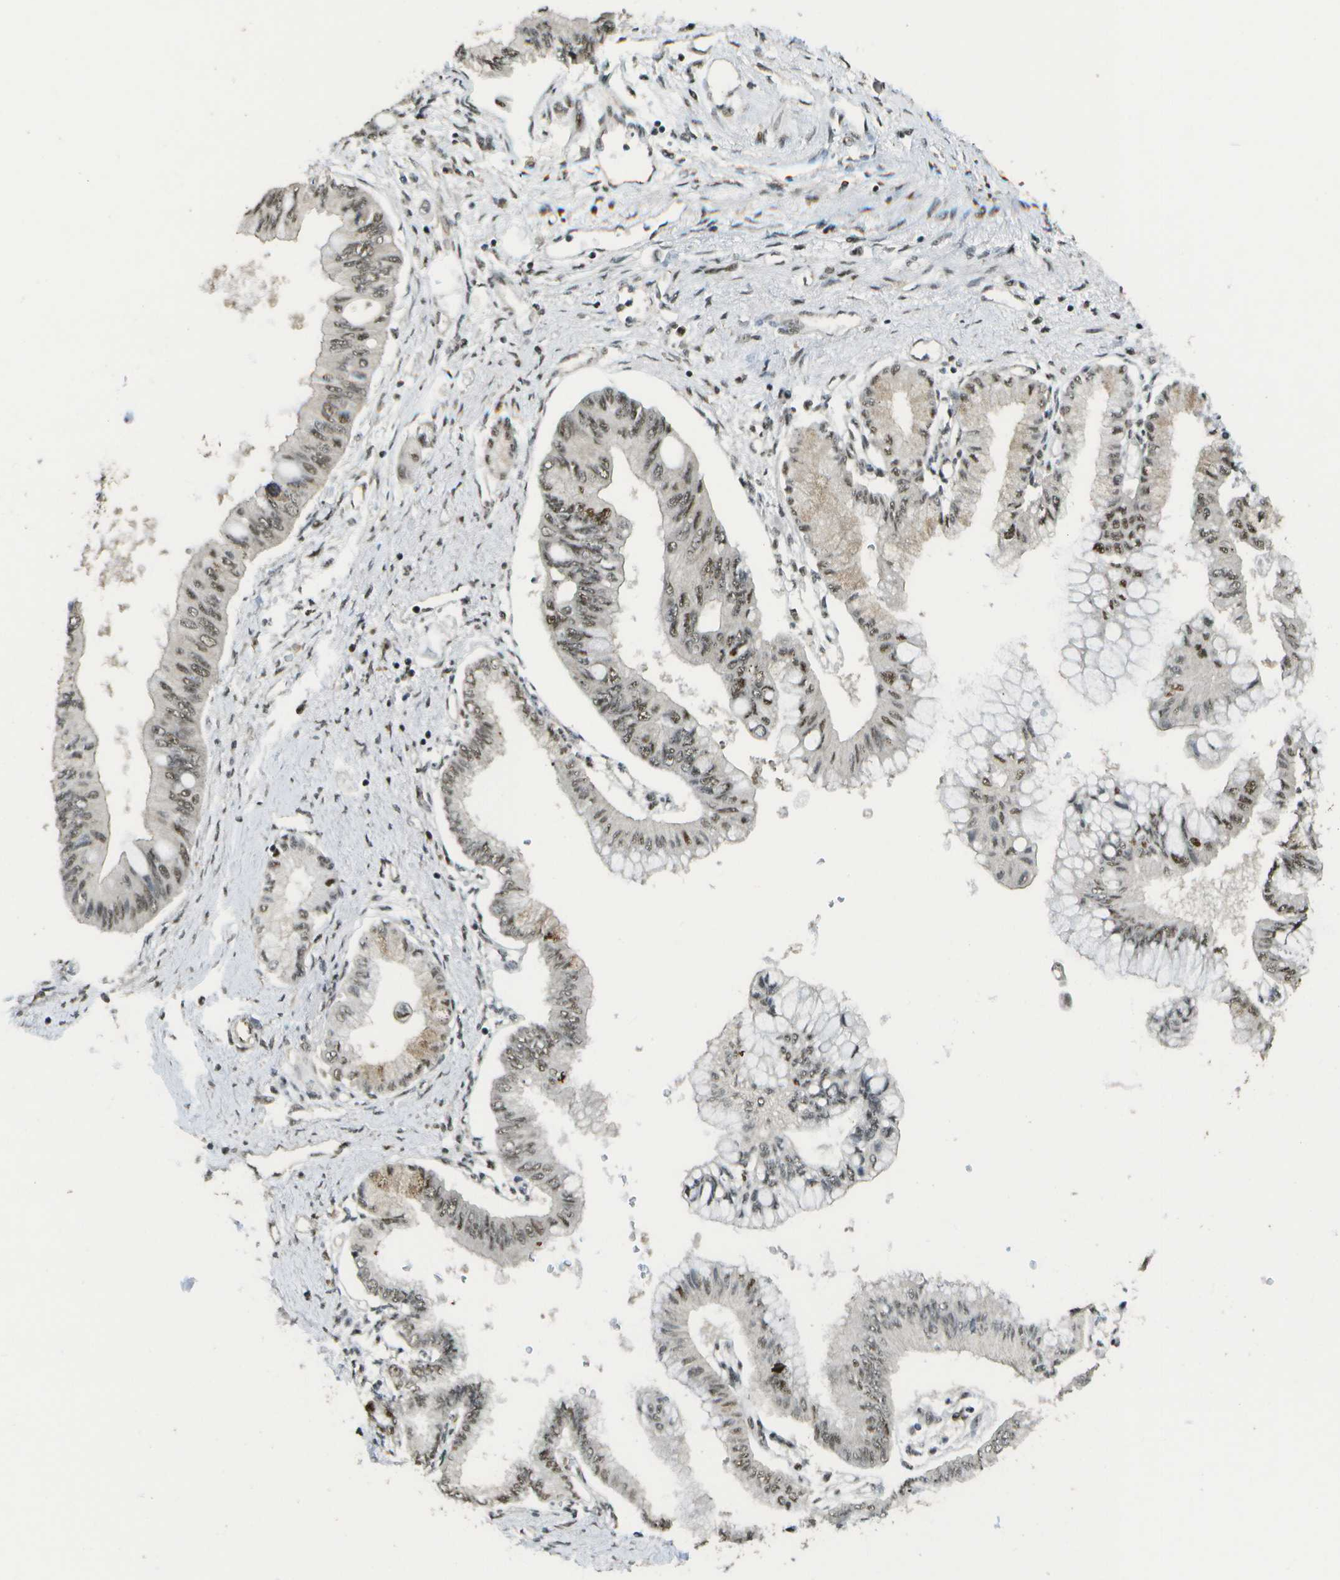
{"staining": {"intensity": "weak", "quantity": ">75%", "location": "nuclear"}, "tissue": "pancreatic cancer", "cell_type": "Tumor cells", "image_type": "cancer", "snomed": [{"axis": "morphology", "description": "Adenocarcinoma, NOS"}, {"axis": "topography", "description": "Pancreas"}], "caption": "Protein positivity by immunohistochemistry exhibits weak nuclear positivity in about >75% of tumor cells in pancreatic cancer (adenocarcinoma).", "gene": "KAT5", "patient": {"sex": "female", "age": 77}}